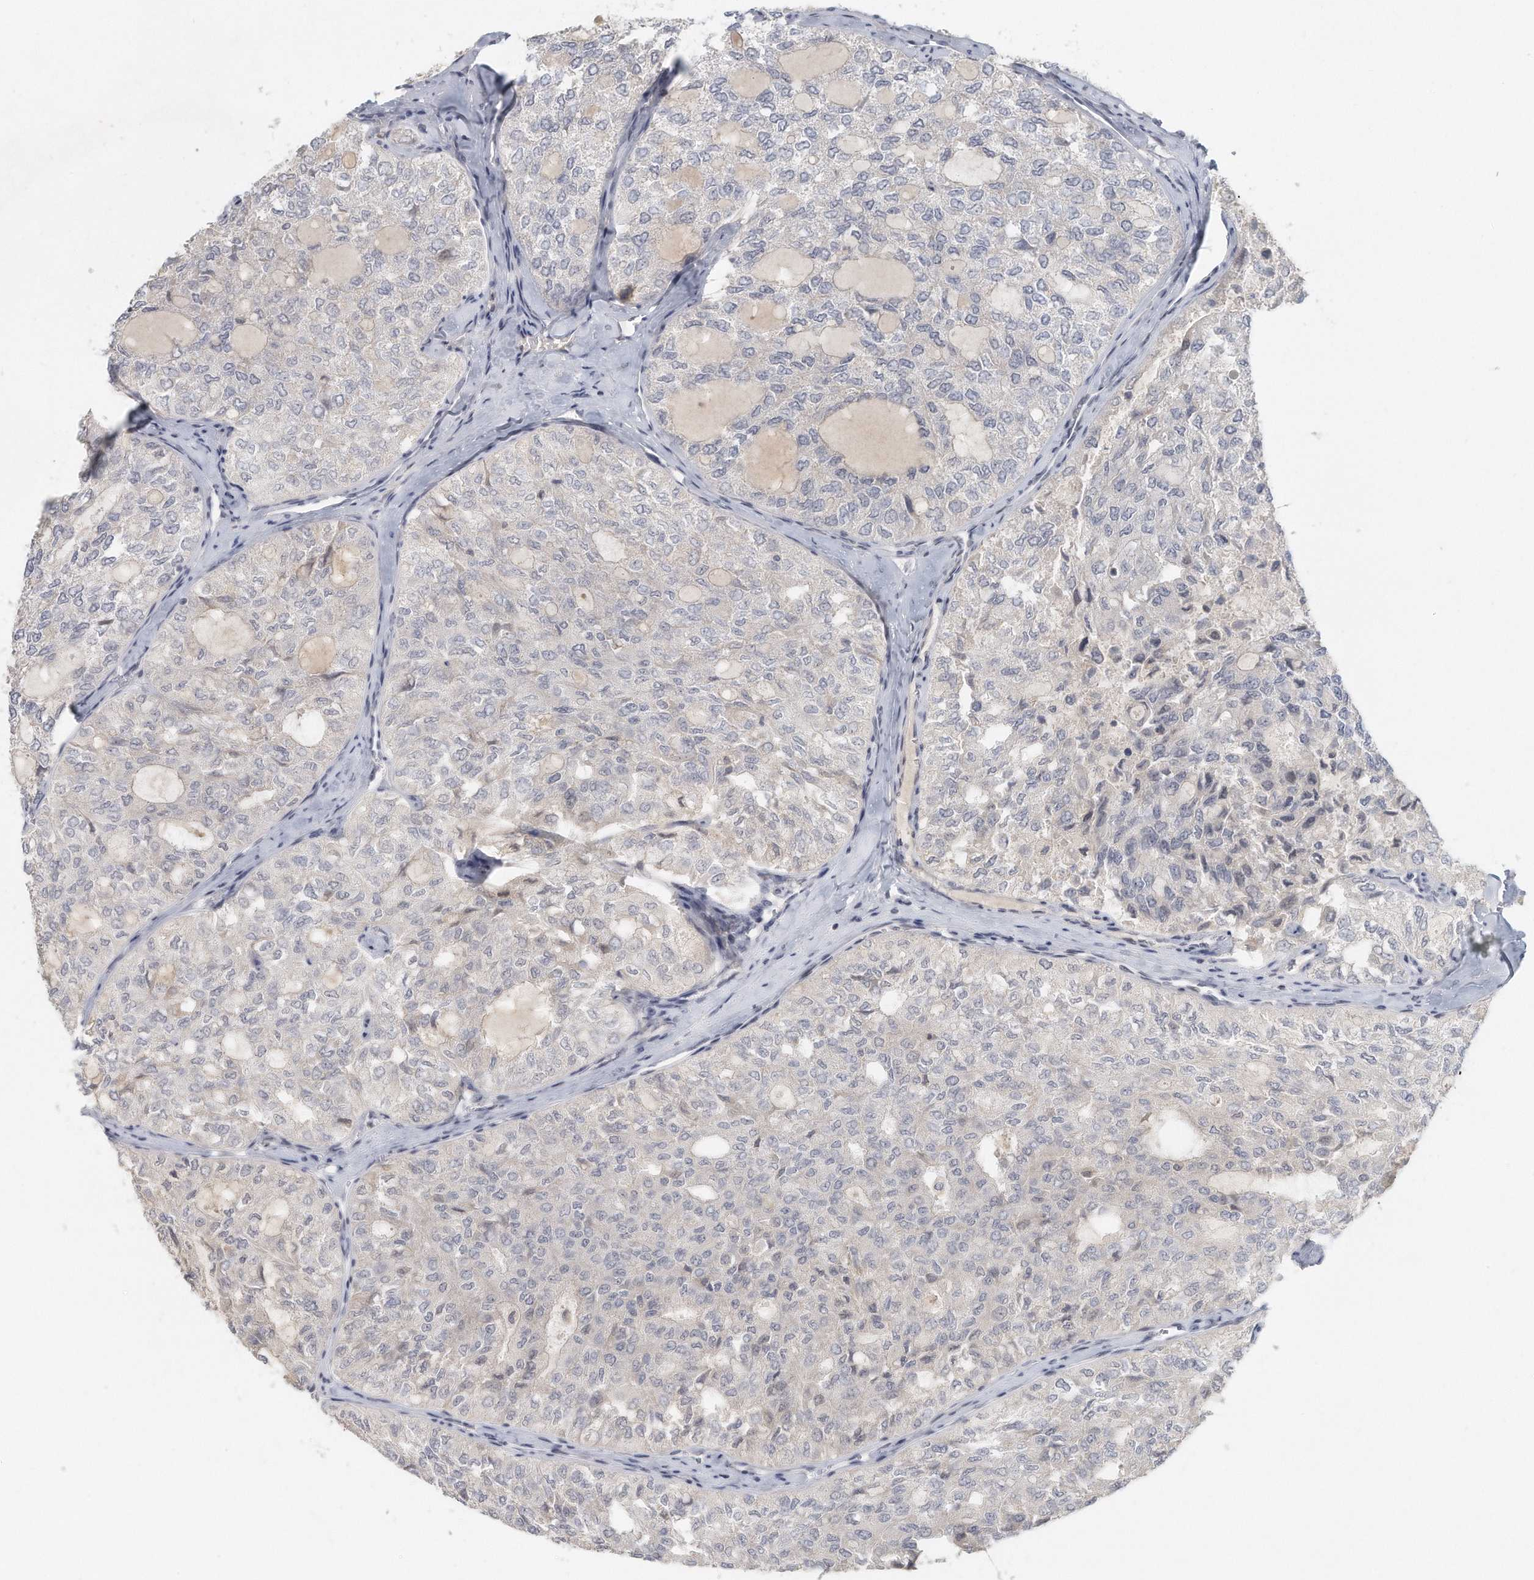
{"staining": {"intensity": "negative", "quantity": "none", "location": "none"}, "tissue": "thyroid cancer", "cell_type": "Tumor cells", "image_type": "cancer", "snomed": [{"axis": "morphology", "description": "Follicular adenoma carcinoma, NOS"}, {"axis": "topography", "description": "Thyroid gland"}], "caption": "Follicular adenoma carcinoma (thyroid) was stained to show a protein in brown. There is no significant staining in tumor cells.", "gene": "DDX43", "patient": {"sex": "male", "age": 75}}